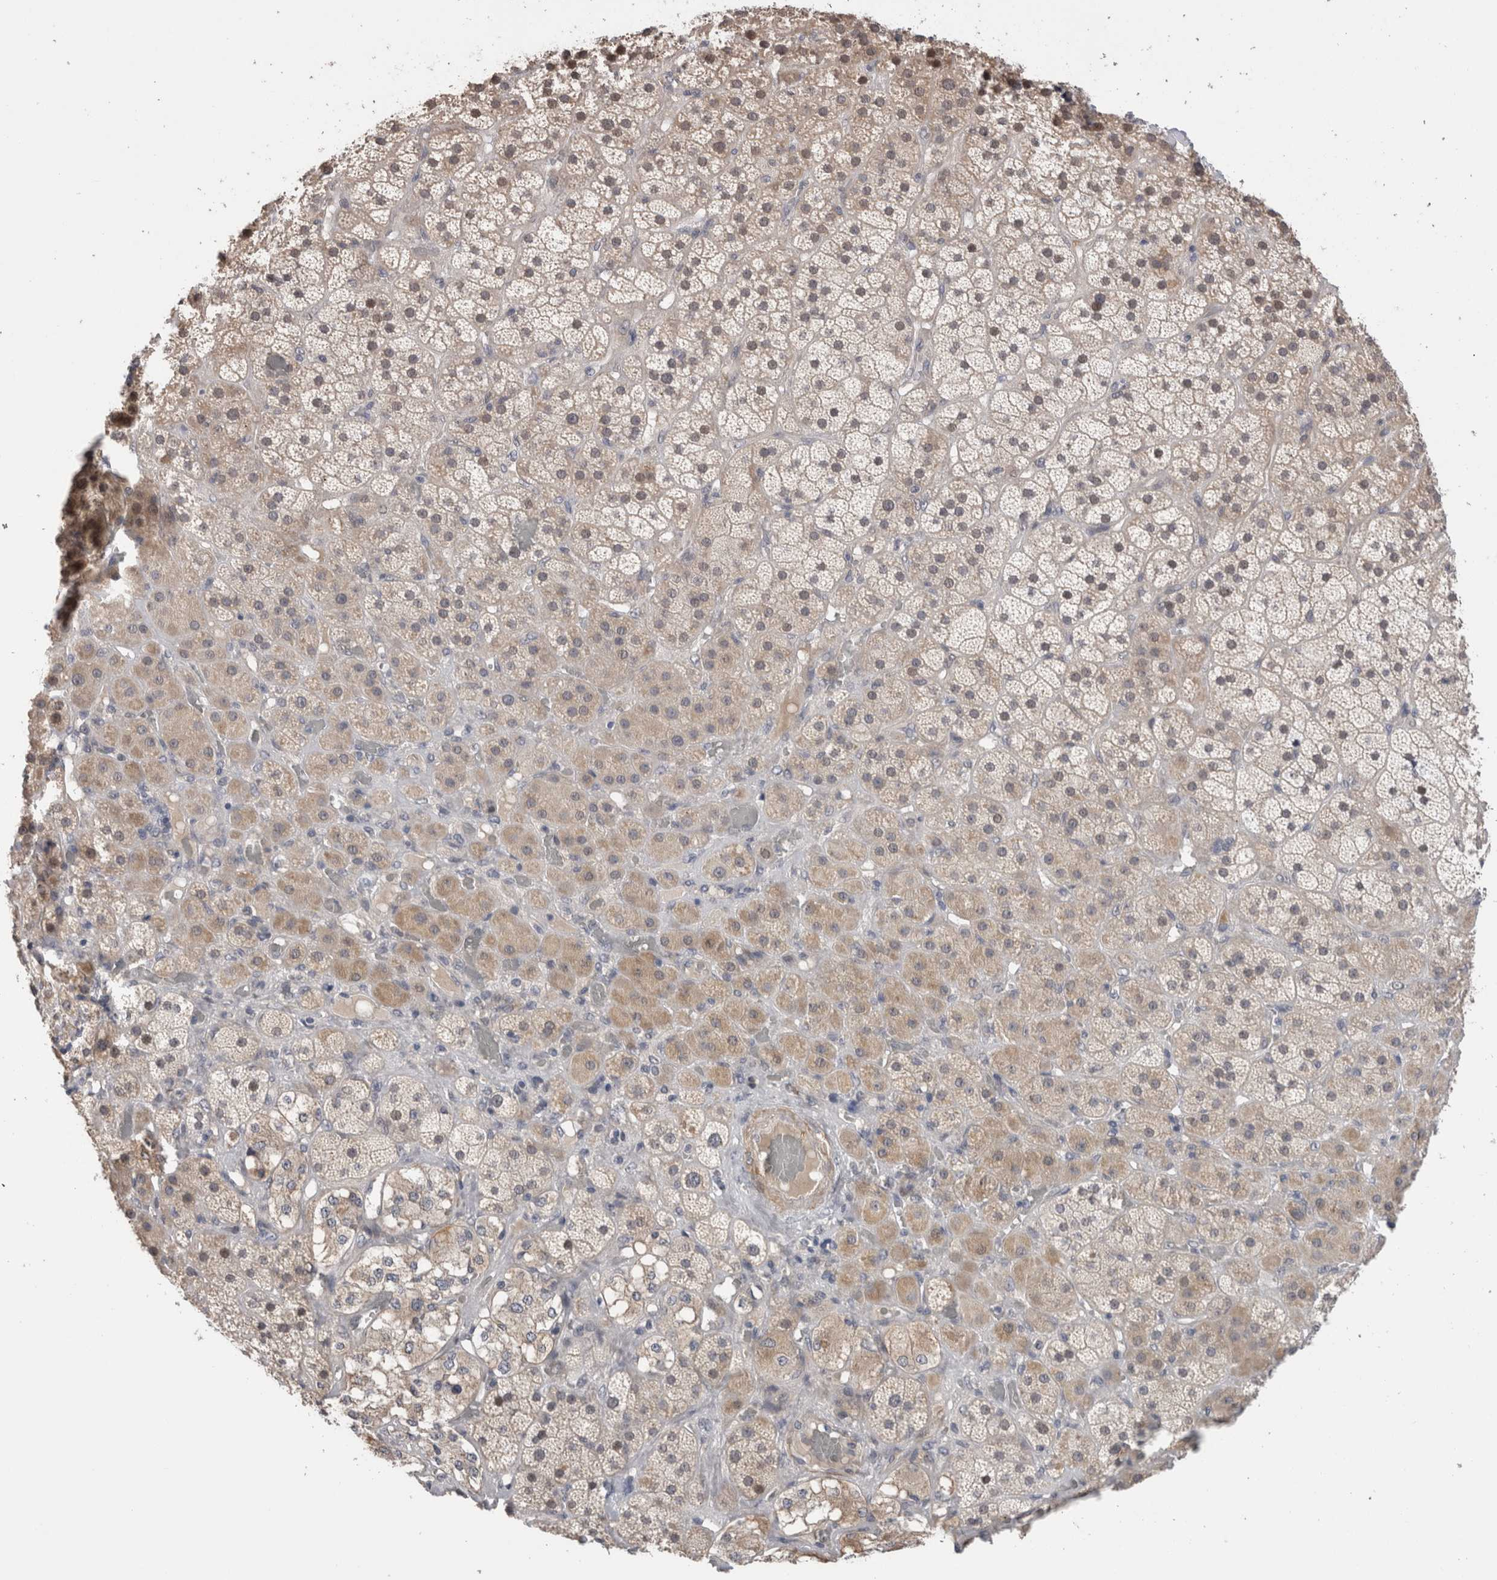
{"staining": {"intensity": "weak", "quantity": ">75%", "location": "cytoplasmic/membranous"}, "tissue": "adrenal gland", "cell_type": "Glandular cells", "image_type": "normal", "snomed": [{"axis": "morphology", "description": "Normal tissue, NOS"}, {"axis": "topography", "description": "Adrenal gland"}], "caption": "Protein staining shows weak cytoplasmic/membranous expression in about >75% of glandular cells in normal adrenal gland. (Brightfield microscopy of DAB IHC at high magnification).", "gene": "CRYBG1", "patient": {"sex": "male", "age": 57}}